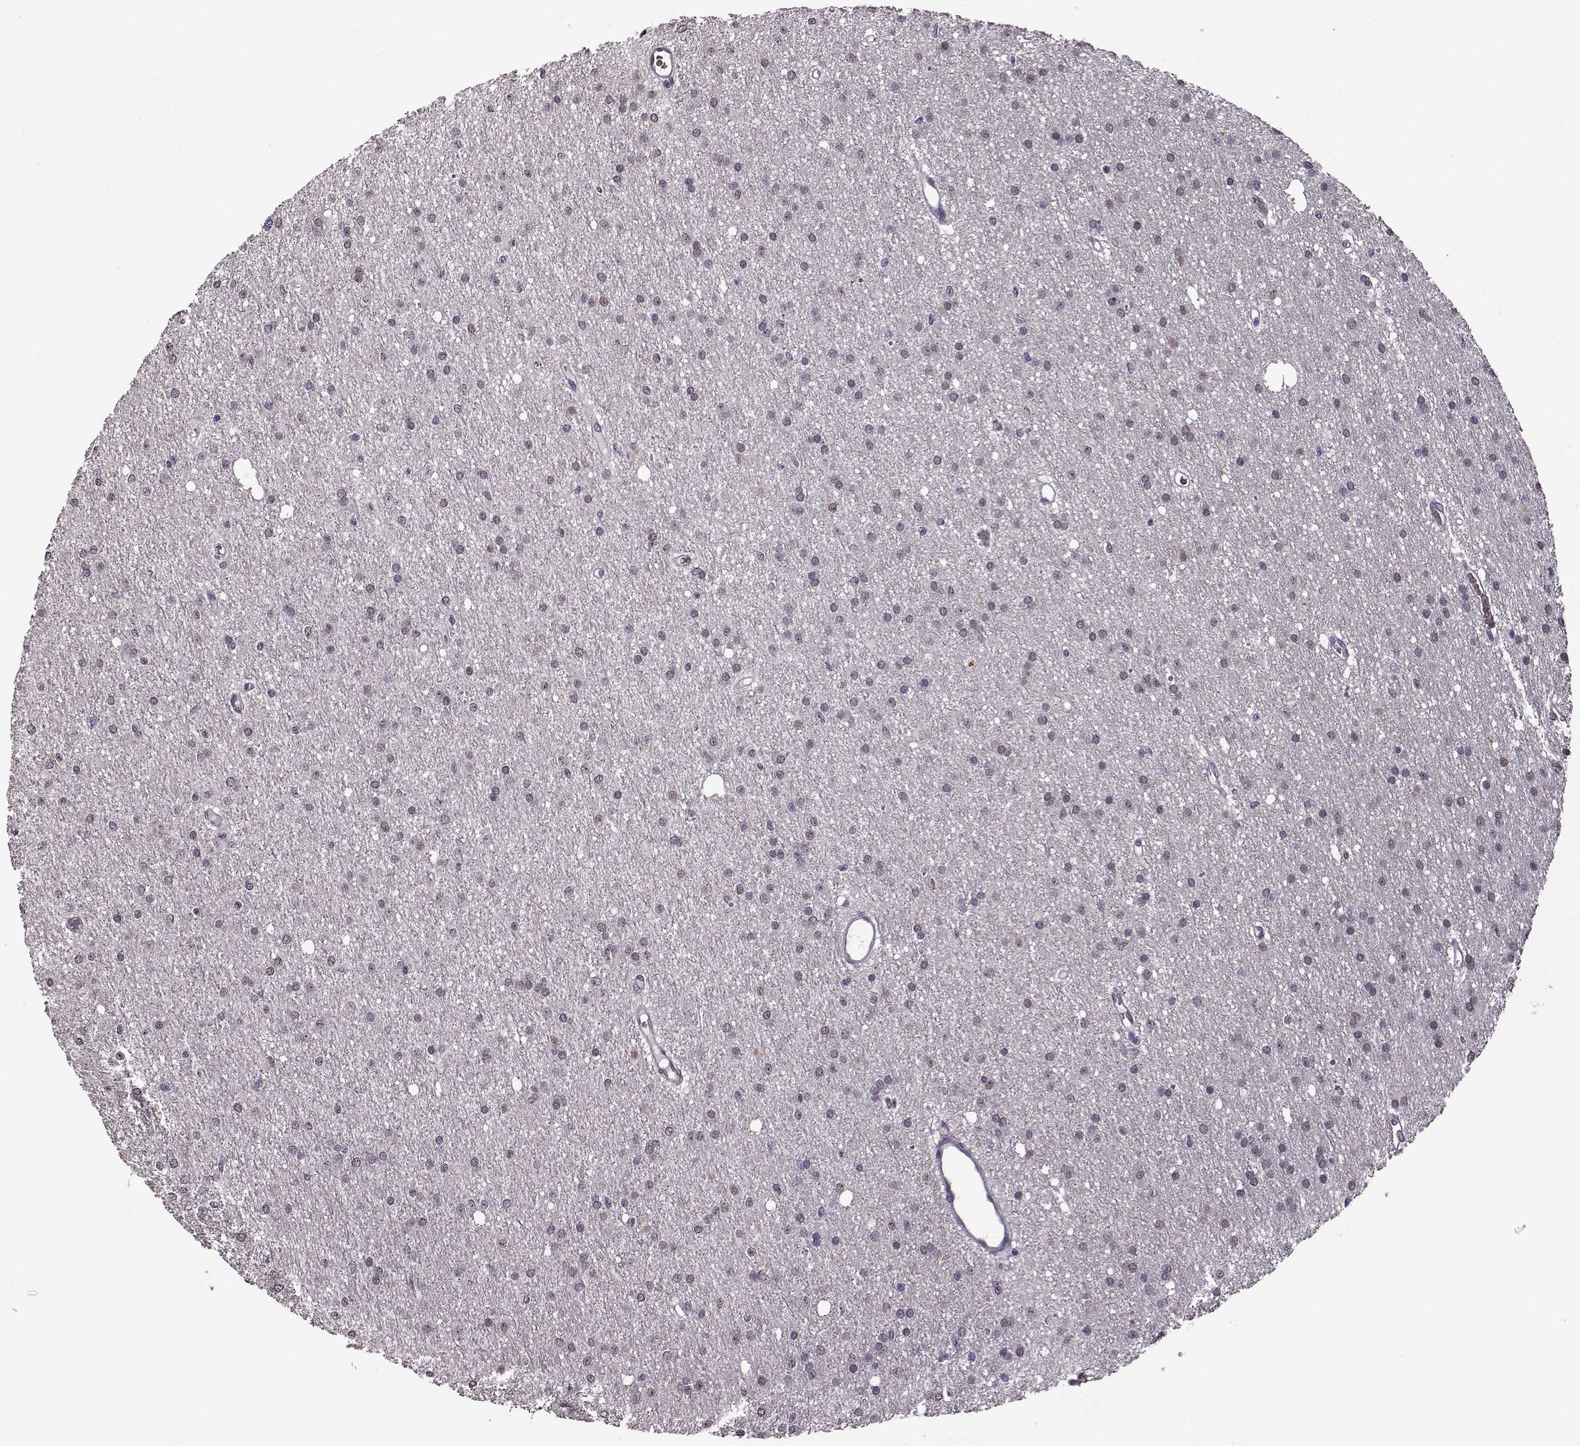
{"staining": {"intensity": "negative", "quantity": "none", "location": "none"}, "tissue": "glioma", "cell_type": "Tumor cells", "image_type": "cancer", "snomed": [{"axis": "morphology", "description": "Glioma, malignant, Low grade"}, {"axis": "topography", "description": "Brain"}], "caption": "IHC image of neoplastic tissue: human malignant glioma (low-grade) stained with DAB (3,3'-diaminobenzidine) demonstrates no significant protein positivity in tumor cells. Brightfield microscopy of immunohistochemistry (IHC) stained with DAB (brown) and hematoxylin (blue), captured at high magnification.", "gene": "CNGA3", "patient": {"sex": "male", "age": 27}}